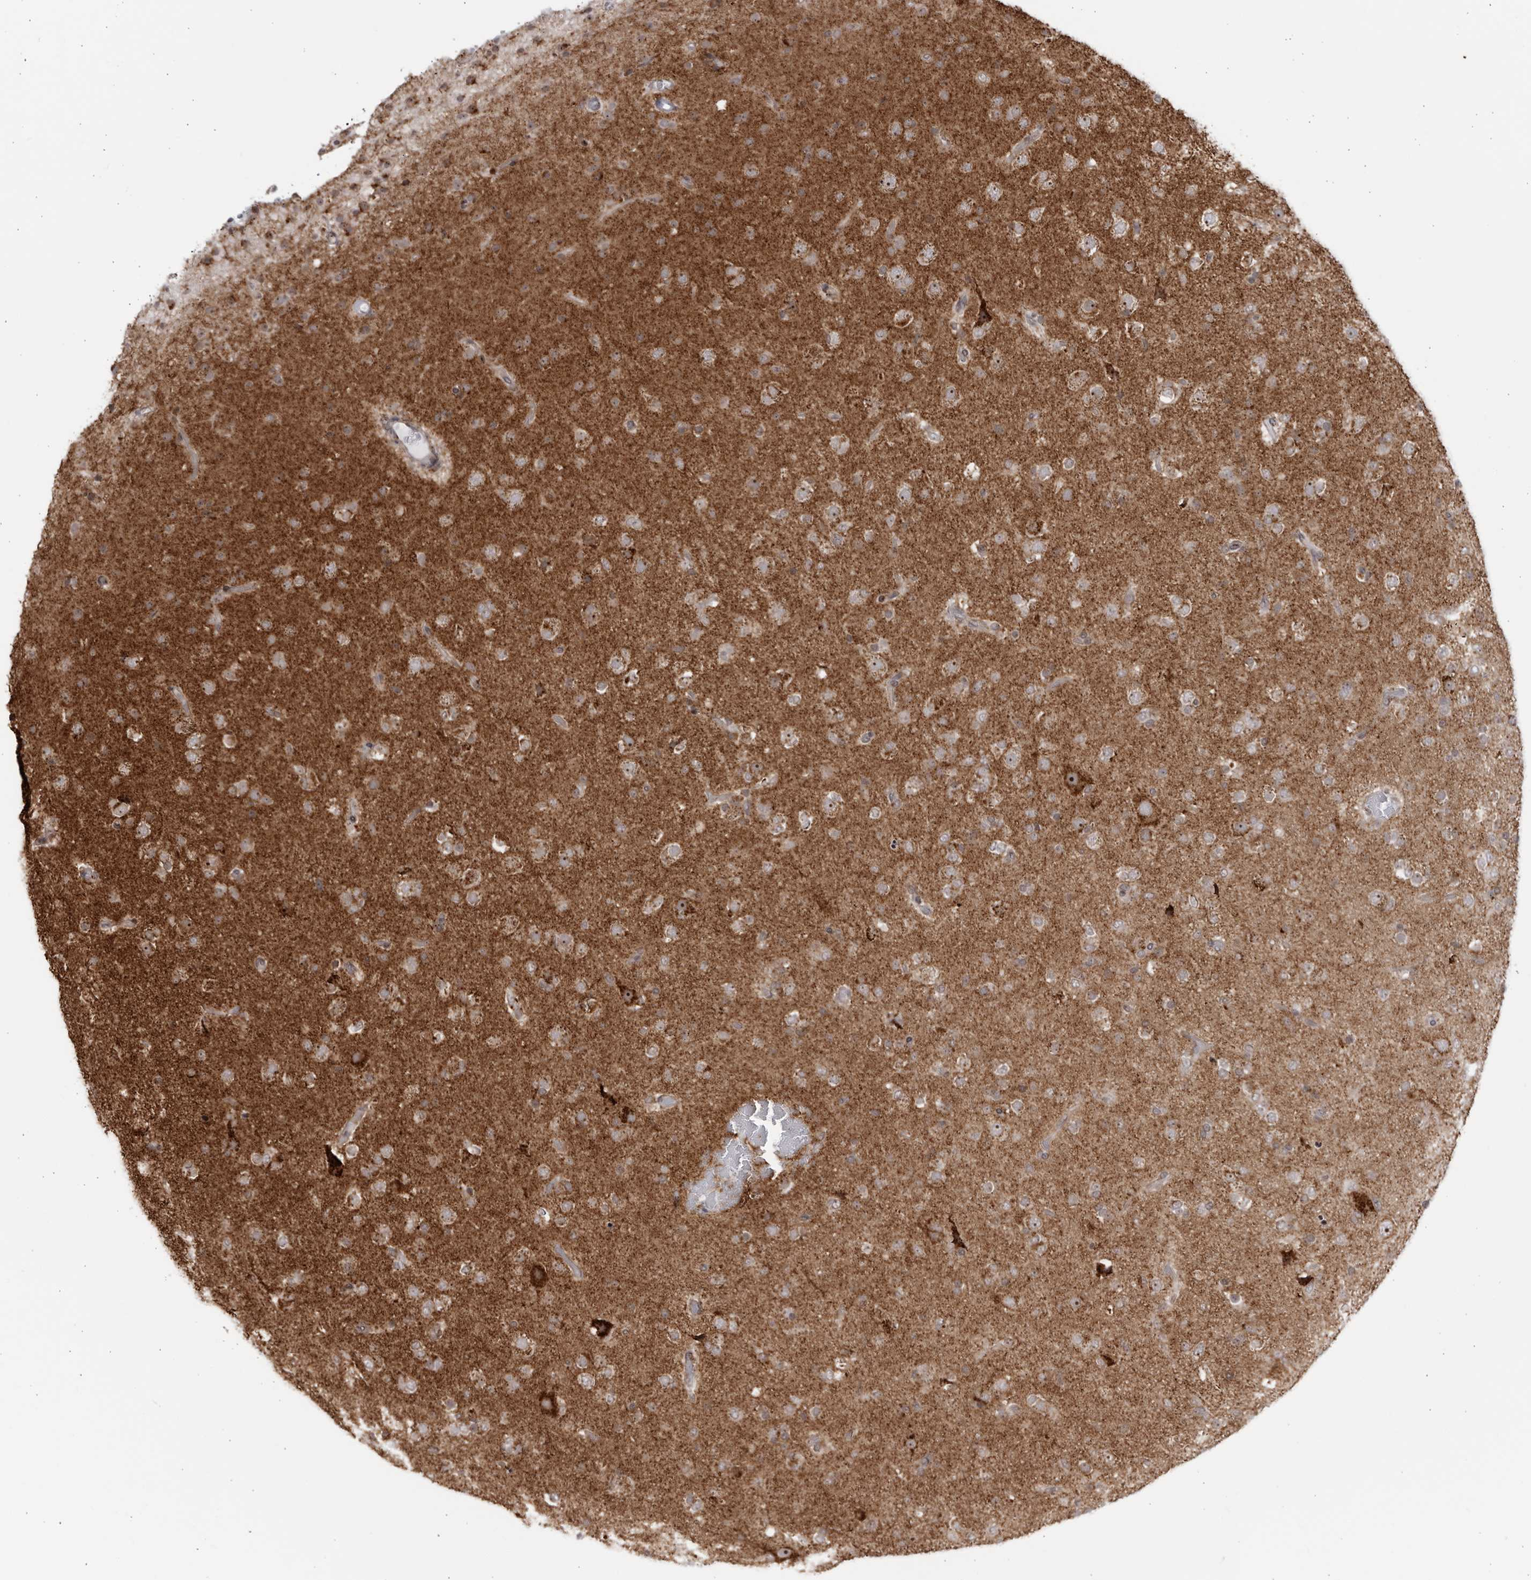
{"staining": {"intensity": "moderate", "quantity": ">75%", "location": "nuclear"}, "tissue": "glioma", "cell_type": "Tumor cells", "image_type": "cancer", "snomed": [{"axis": "morphology", "description": "Glioma, malignant, Low grade"}, {"axis": "topography", "description": "Brain"}], "caption": "Protein analysis of glioma tissue demonstrates moderate nuclear positivity in approximately >75% of tumor cells.", "gene": "RBM34", "patient": {"sex": "male", "age": 65}}